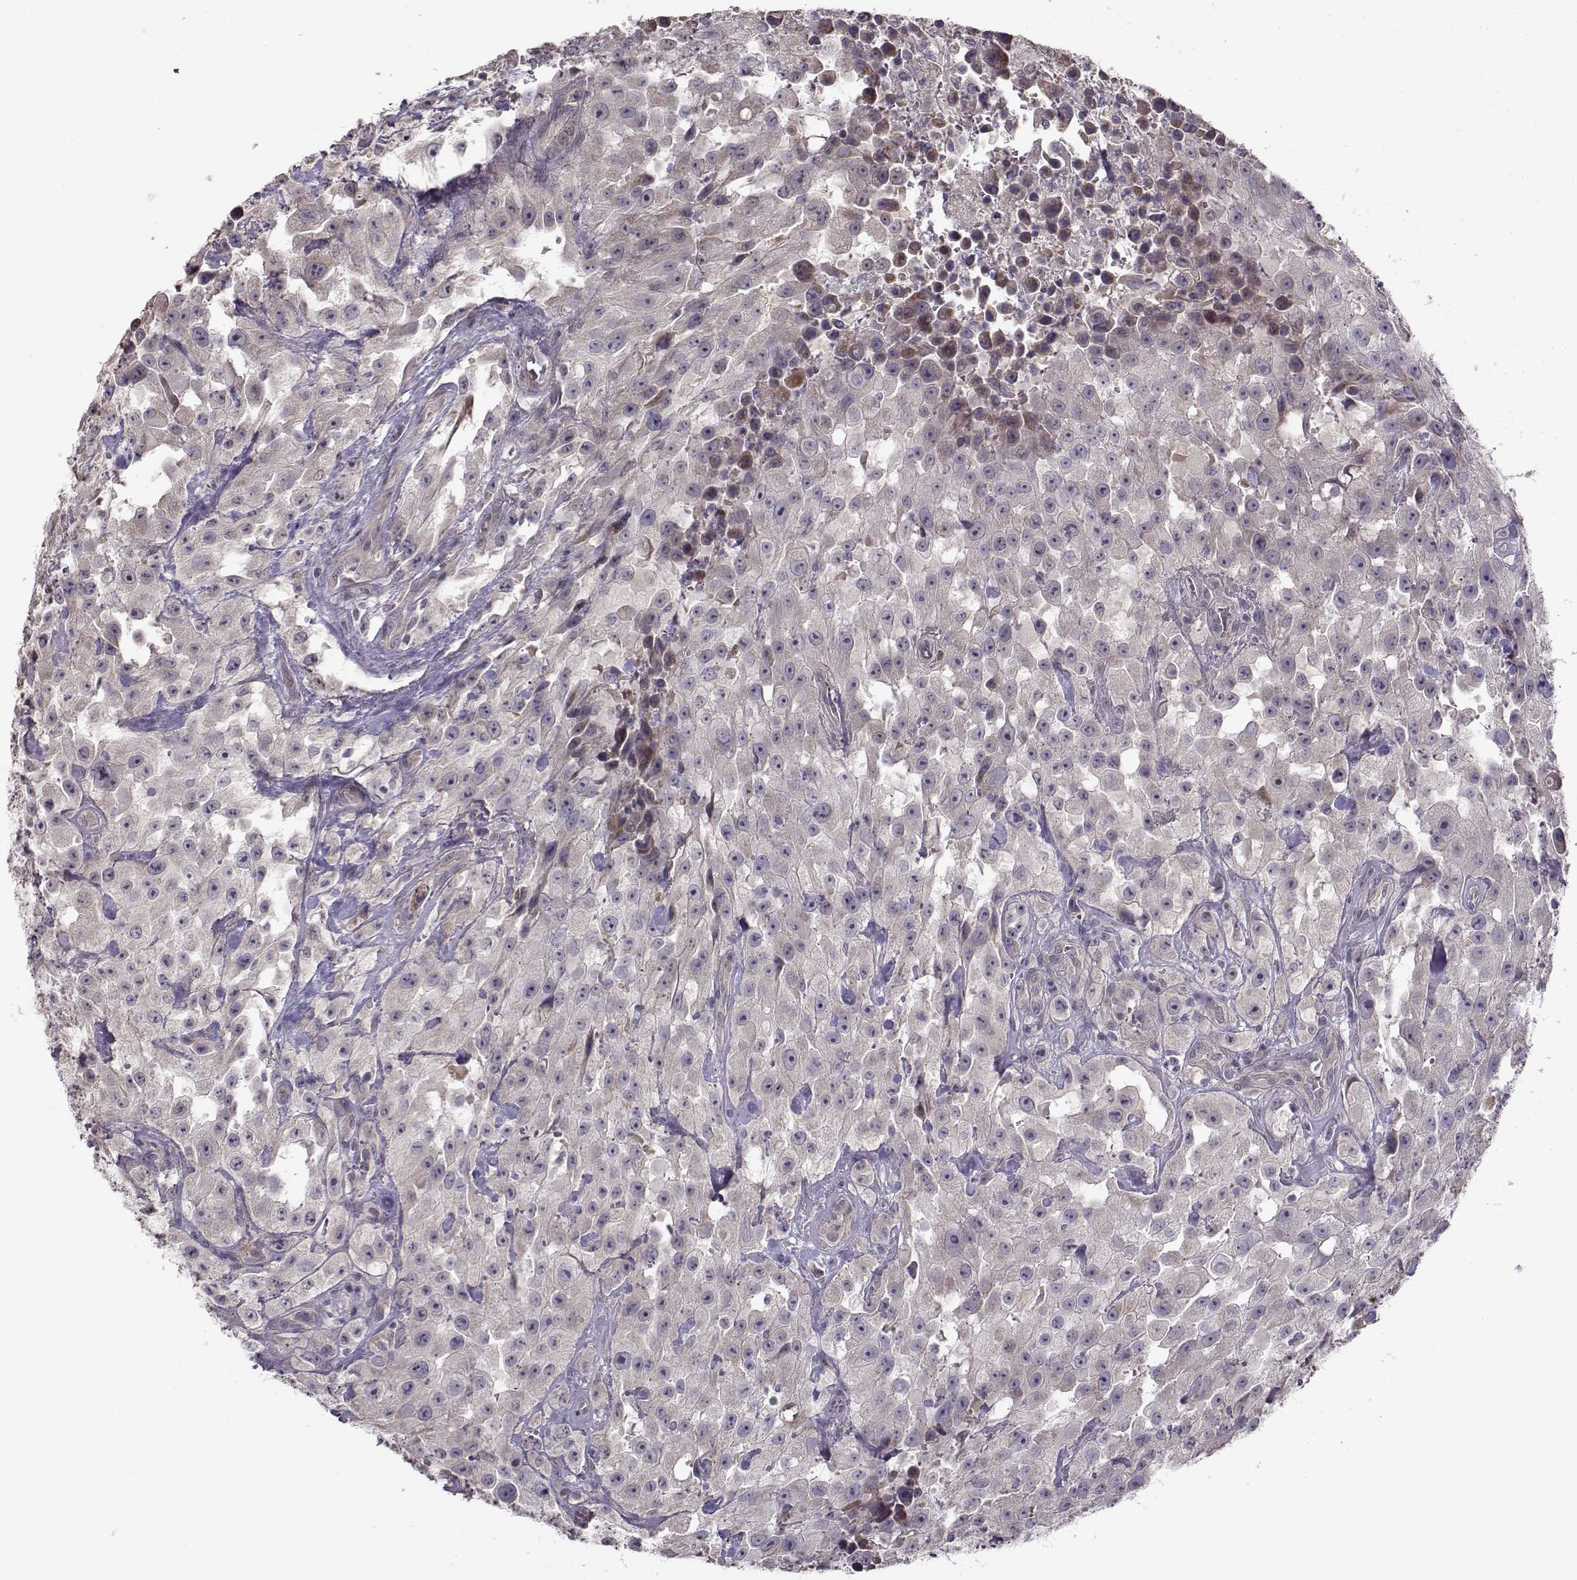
{"staining": {"intensity": "negative", "quantity": "none", "location": "none"}, "tissue": "urothelial cancer", "cell_type": "Tumor cells", "image_type": "cancer", "snomed": [{"axis": "morphology", "description": "Urothelial carcinoma, High grade"}, {"axis": "topography", "description": "Urinary bladder"}], "caption": "IHC photomicrograph of urothelial cancer stained for a protein (brown), which demonstrates no staining in tumor cells.", "gene": "ENTPD8", "patient": {"sex": "male", "age": 79}}